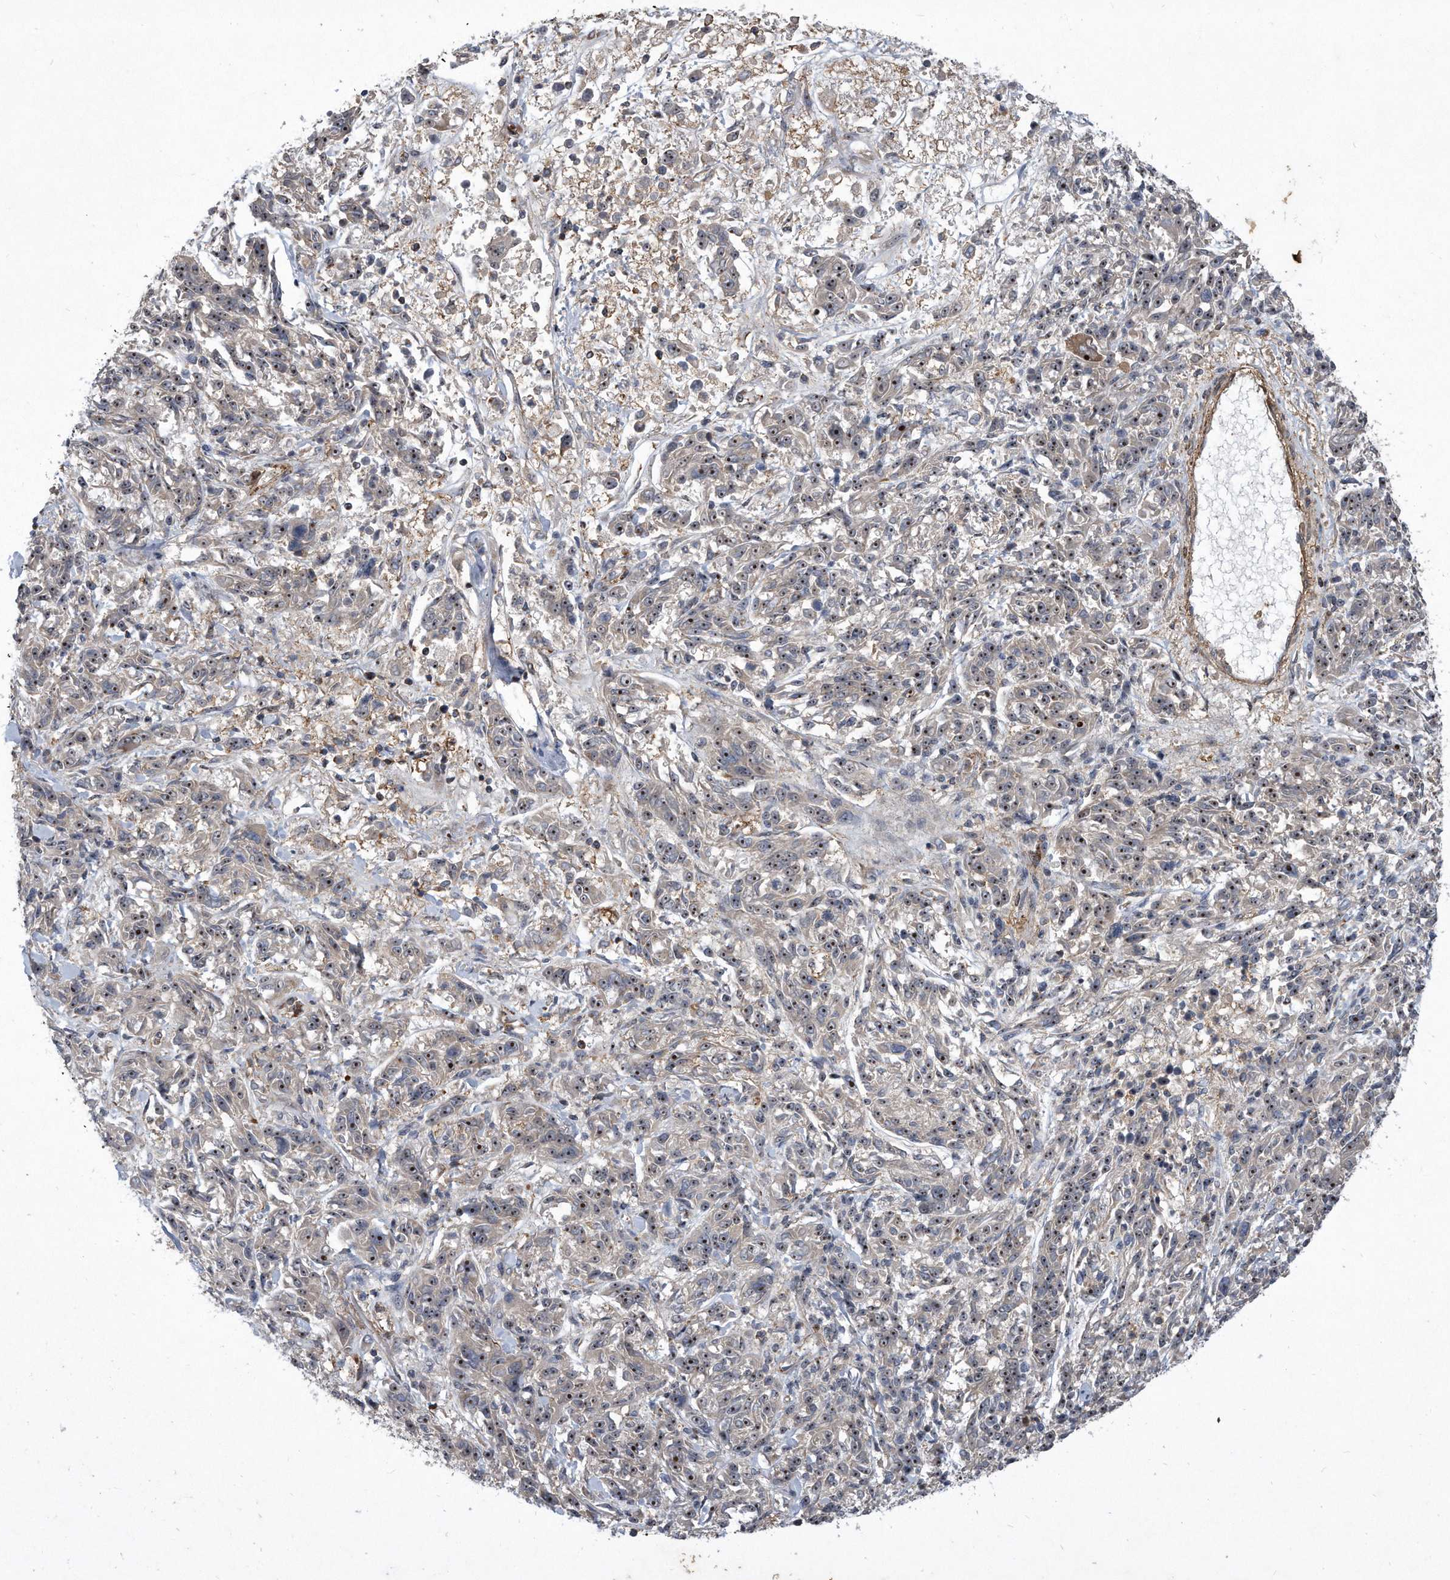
{"staining": {"intensity": "moderate", "quantity": ">75%", "location": "nuclear"}, "tissue": "melanoma", "cell_type": "Tumor cells", "image_type": "cancer", "snomed": [{"axis": "morphology", "description": "Malignant melanoma, NOS"}, {"axis": "topography", "description": "Skin"}], "caption": "This photomicrograph demonstrates IHC staining of melanoma, with medium moderate nuclear expression in about >75% of tumor cells.", "gene": "PGBD2", "patient": {"sex": "male", "age": 53}}